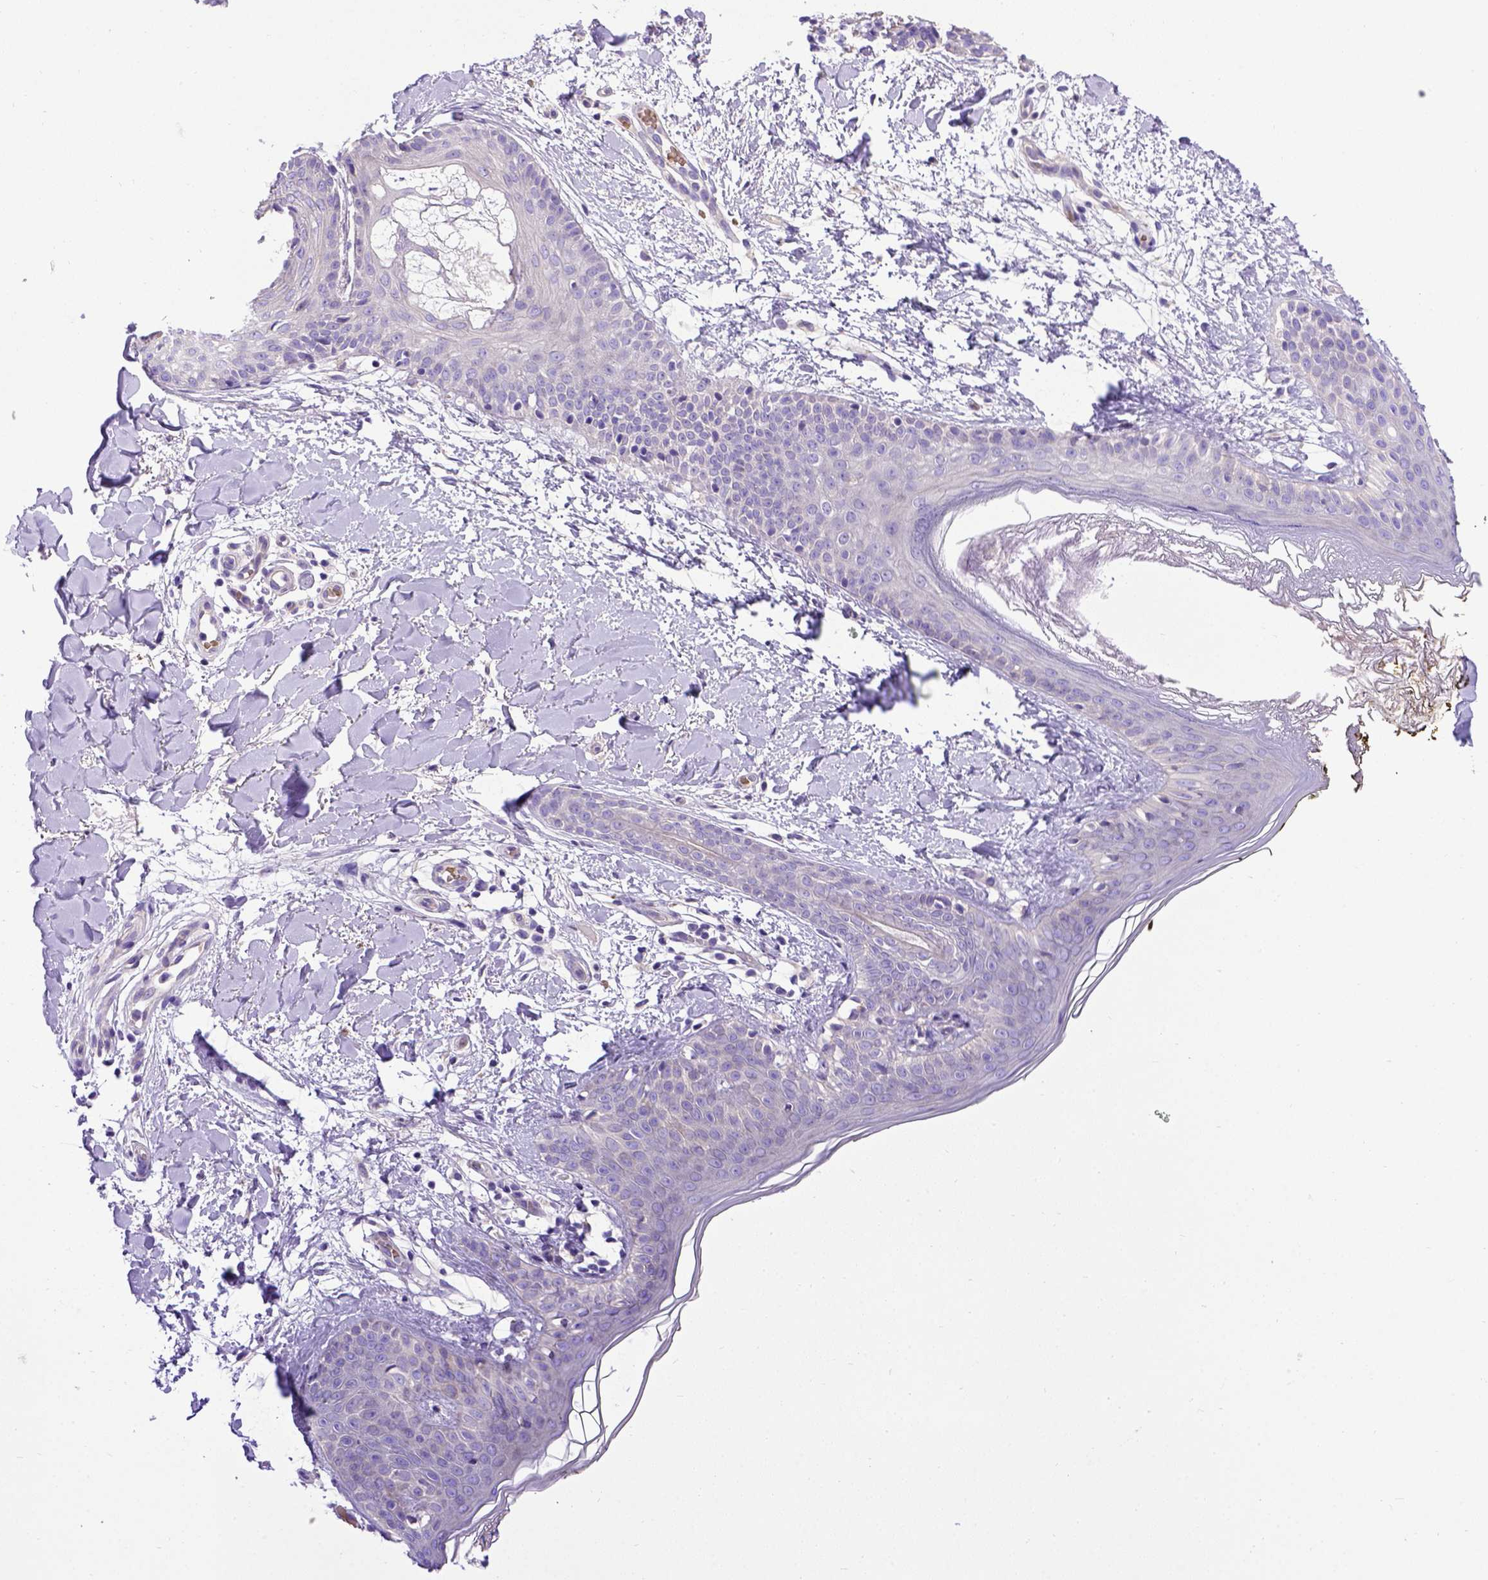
{"staining": {"intensity": "negative", "quantity": "none", "location": "none"}, "tissue": "skin", "cell_type": "Fibroblasts", "image_type": "normal", "snomed": [{"axis": "morphology", "description": "Normal tissue, NOS"}, {"axis": "topography", "description": "Skin"}], "caption": "High power microscopy image of an immunohistochemistry (IHC) micrograph of normal skin, revealing no significant positivity in fibroblasts. (DAB immunohistochemistry visualized using brightfield microscopy, high magnification).", "gene": "ADAM12", "patient": {"sex": "female", "age": 34}}